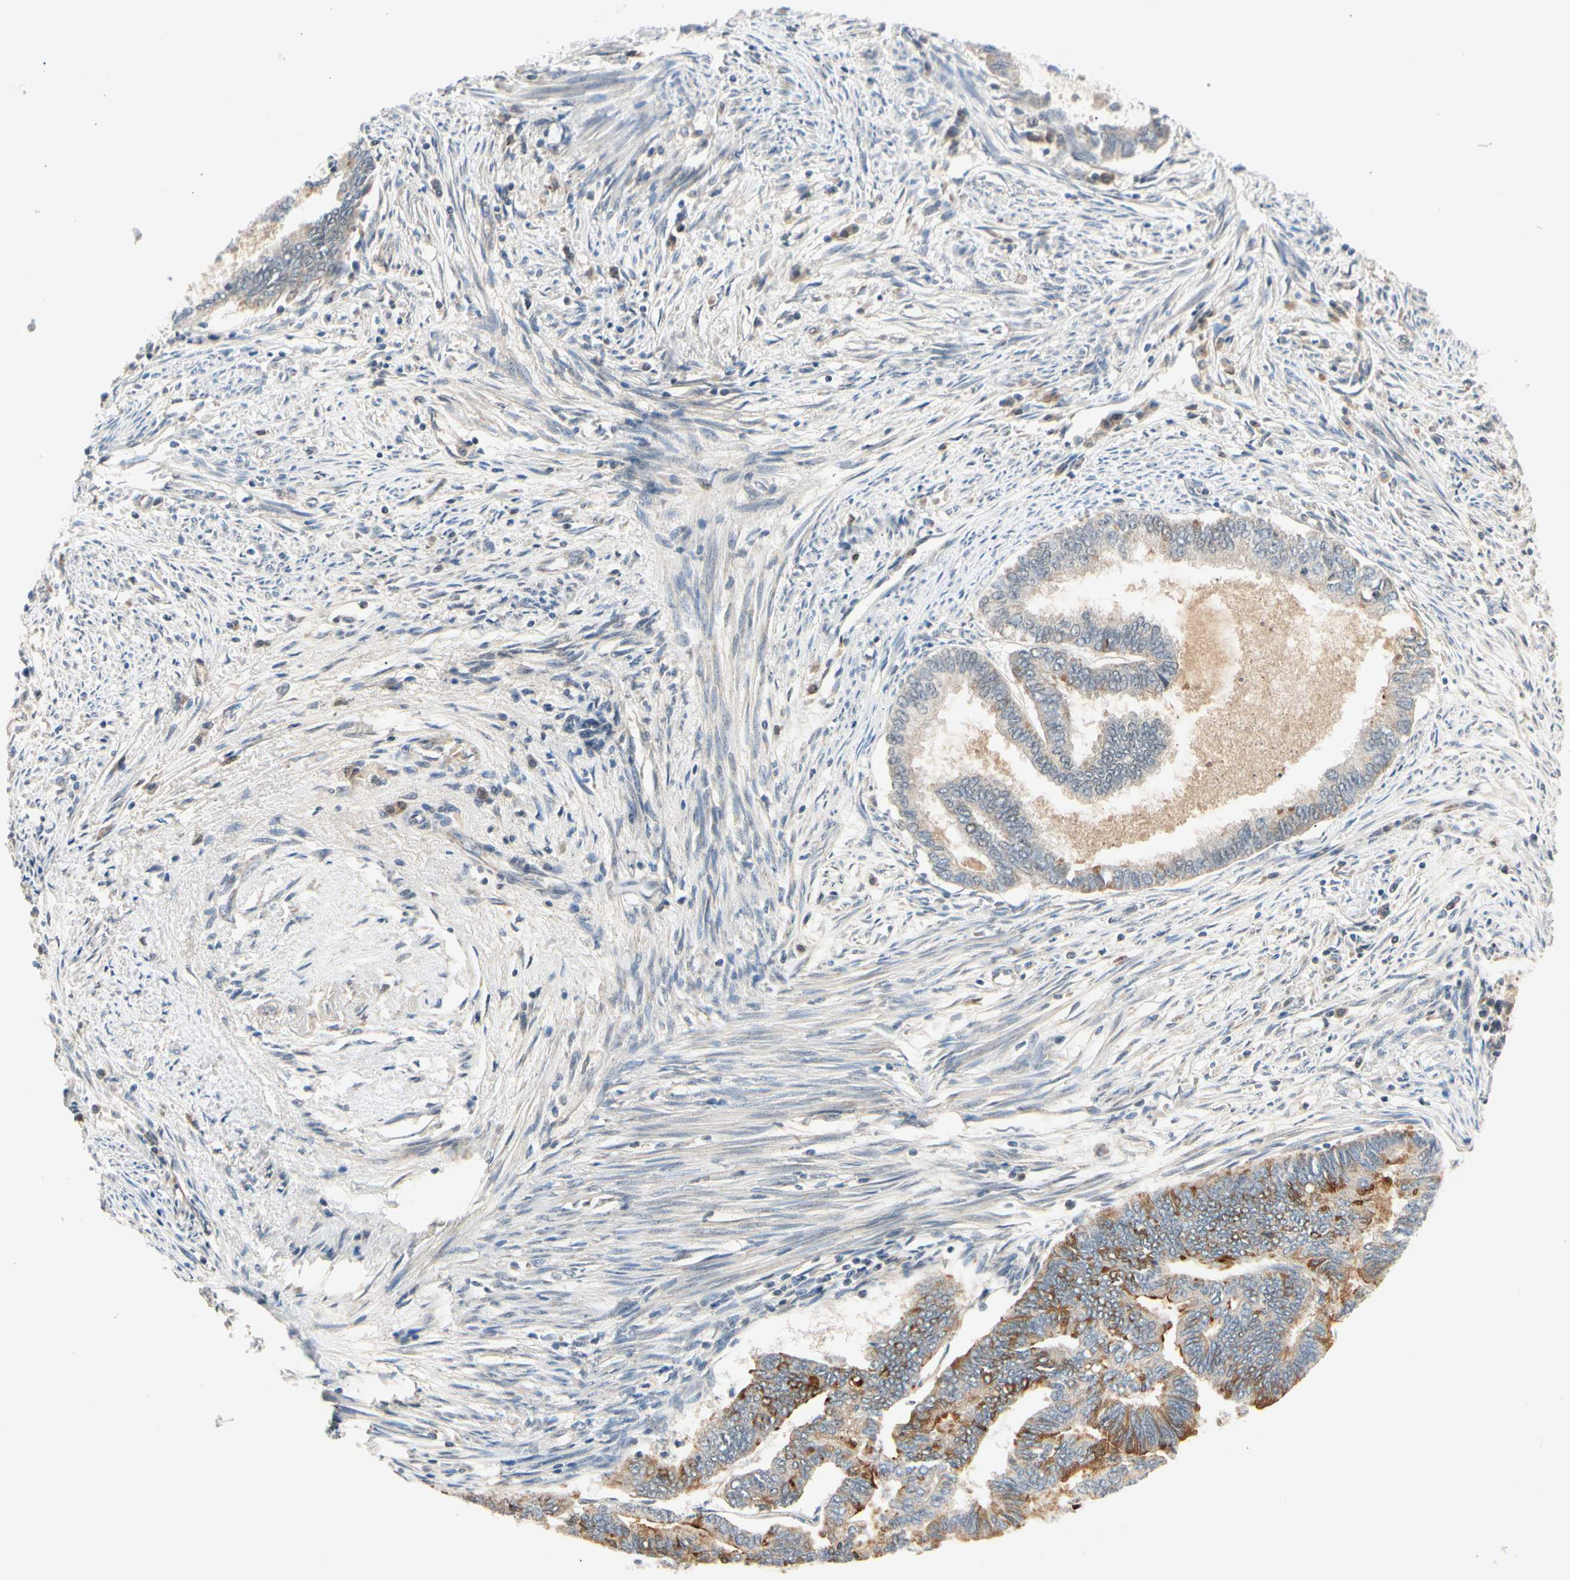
{"staining": {"intensity": "moderate", "quantity": "<25%", "location": "cytoplasmic/membranous"}, "tissue": "endometrial cancer", "cell_type": "Tumor cells", "image_type": "cancer", "snomed": [{"axis": "morphology", "description": "Adenocarcinoma, NOS"}, {"axis": "topography", "description": "Endometrium"}], "caption": "A histopathology image of adenocarcinoma (endometrial) stained for a protein exhibits moderate cytoplasmic/membranous brown staining in tumor cells.", "gene": "RIOX2", "patient": {"sex": "female", "age": 86}}